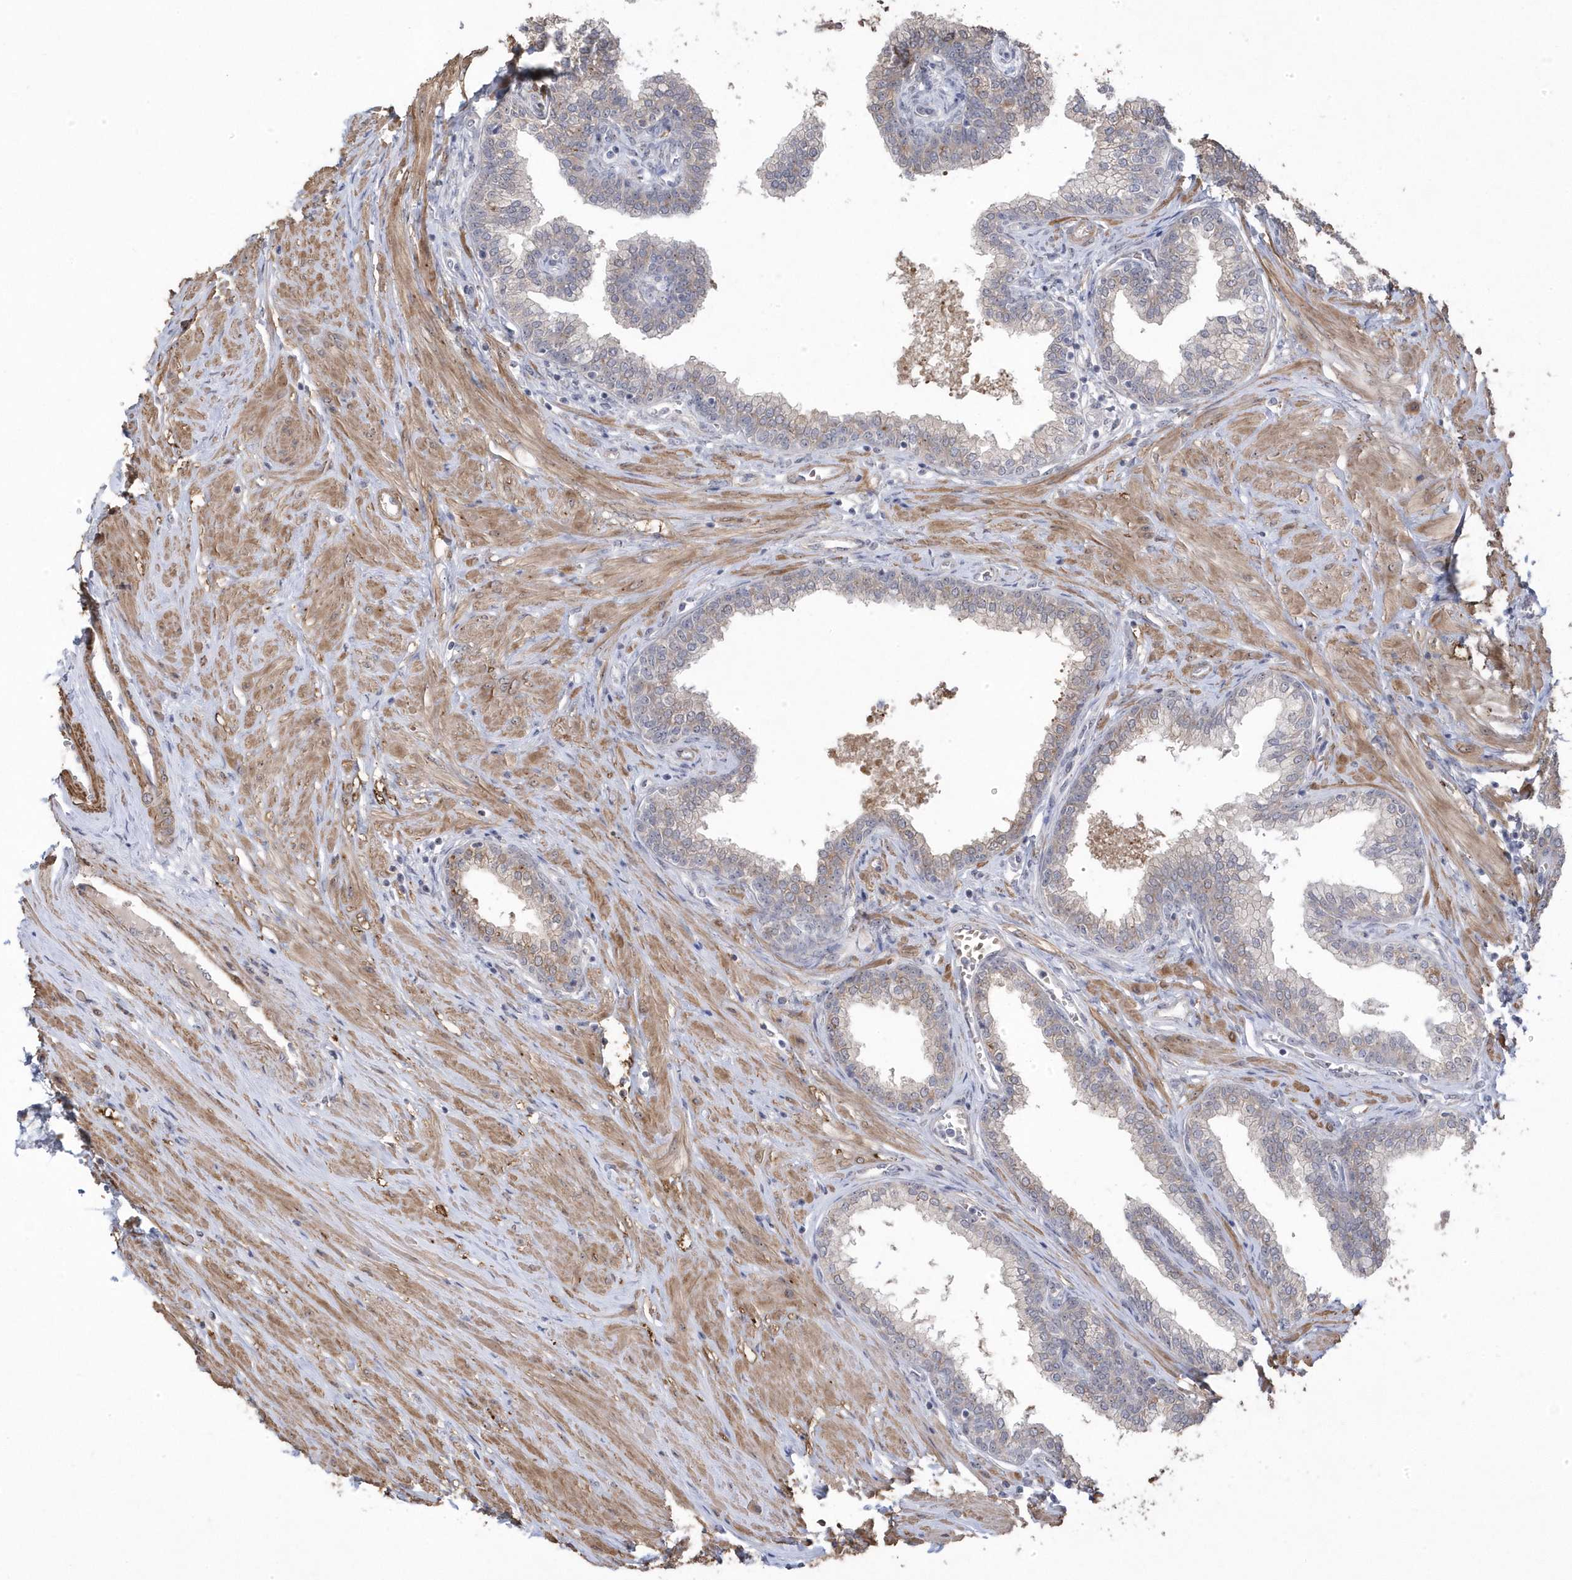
{"staining": {"intensity": "moderate", "quantity": "<25%", "location": "cytoplasmic/membranous"}, "tissue": "prostate", "cell_type": "Glandular cells", "image_type": "normal", "snomed": [{"axis": "morphology", "description": "Normal tissue, NOS"}, {"axis": "morphology", "description": "Urothelial carcinoma, Low grade"}, {"axis": "topography", "description": "Urinary bladder"}, {"axis": "topography", "description": "Prostate"}], "caption": "This histopathology image exhibits immunohistochemistry staining of unremarkable human prostate, with low moderate cytoplasmic/membranous positivity in approximately <25% of glandular cells.", "gene": "GTPBP6", "patient": {"sex": "male", "age": 60}}